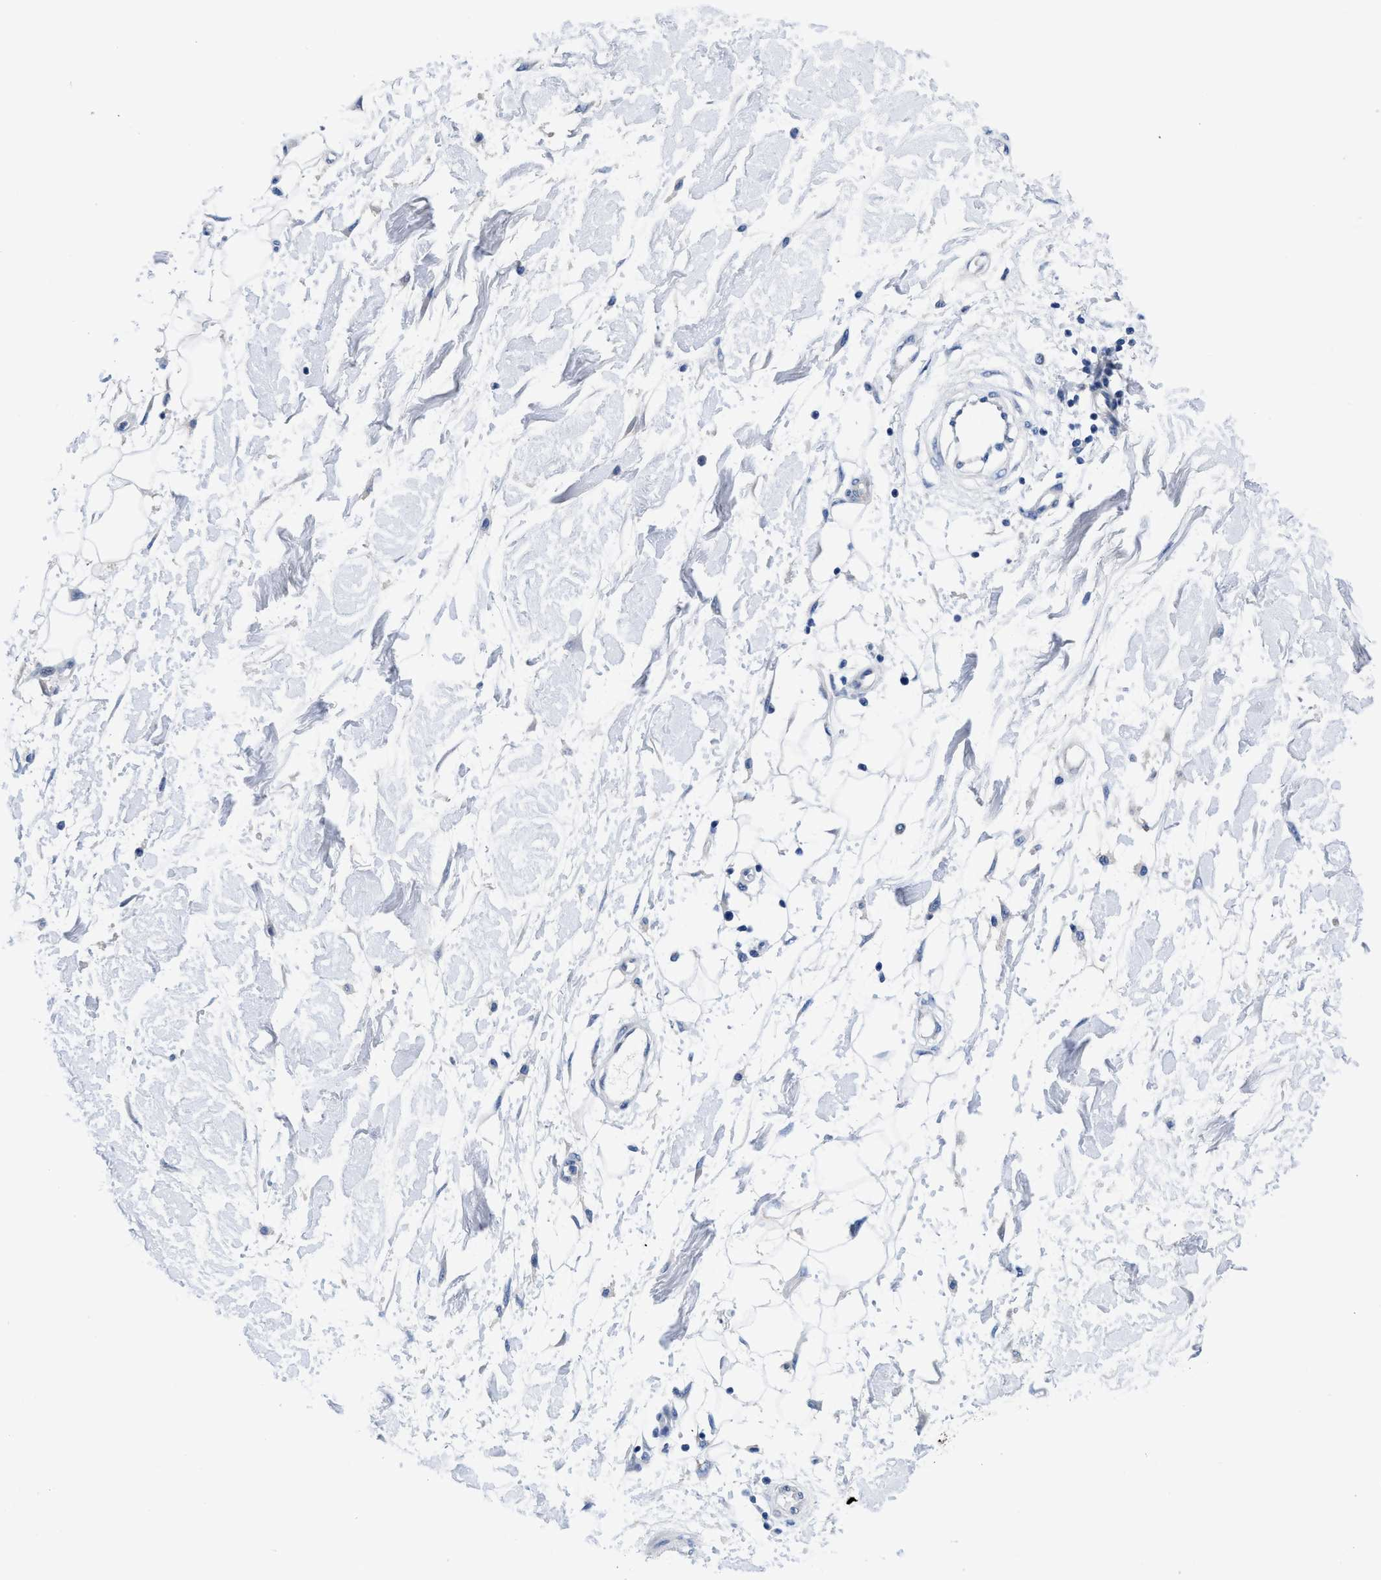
{"staining": {"intensity": "negative", "quantity": "none", "location": "none"}, "tissue": "adipose tissue", "cell_type": "Adipocytes", "image_type": "normal", "snomed": [{"axis": "morphology", "description": "Normal tissue, NOS"}, {"axis": "morphology", "description": "Squamous cell carcinoma, NOS"}, {"axis": "topography", "description": "Skin"}, {"axis": "topography", "description": "Peripheral nerve tissue"}], "caption": "Benign adipose tissue was stained to show a protein in brown. There is no significant expression in adipocytes. The staining is performed using DAB (3,3'-diaminobenzidine) brown chromogen with nuclei counter-stained in using hematoxylin.", "gene": "PYY", "patient": {"sex": "male", "age": 83}}